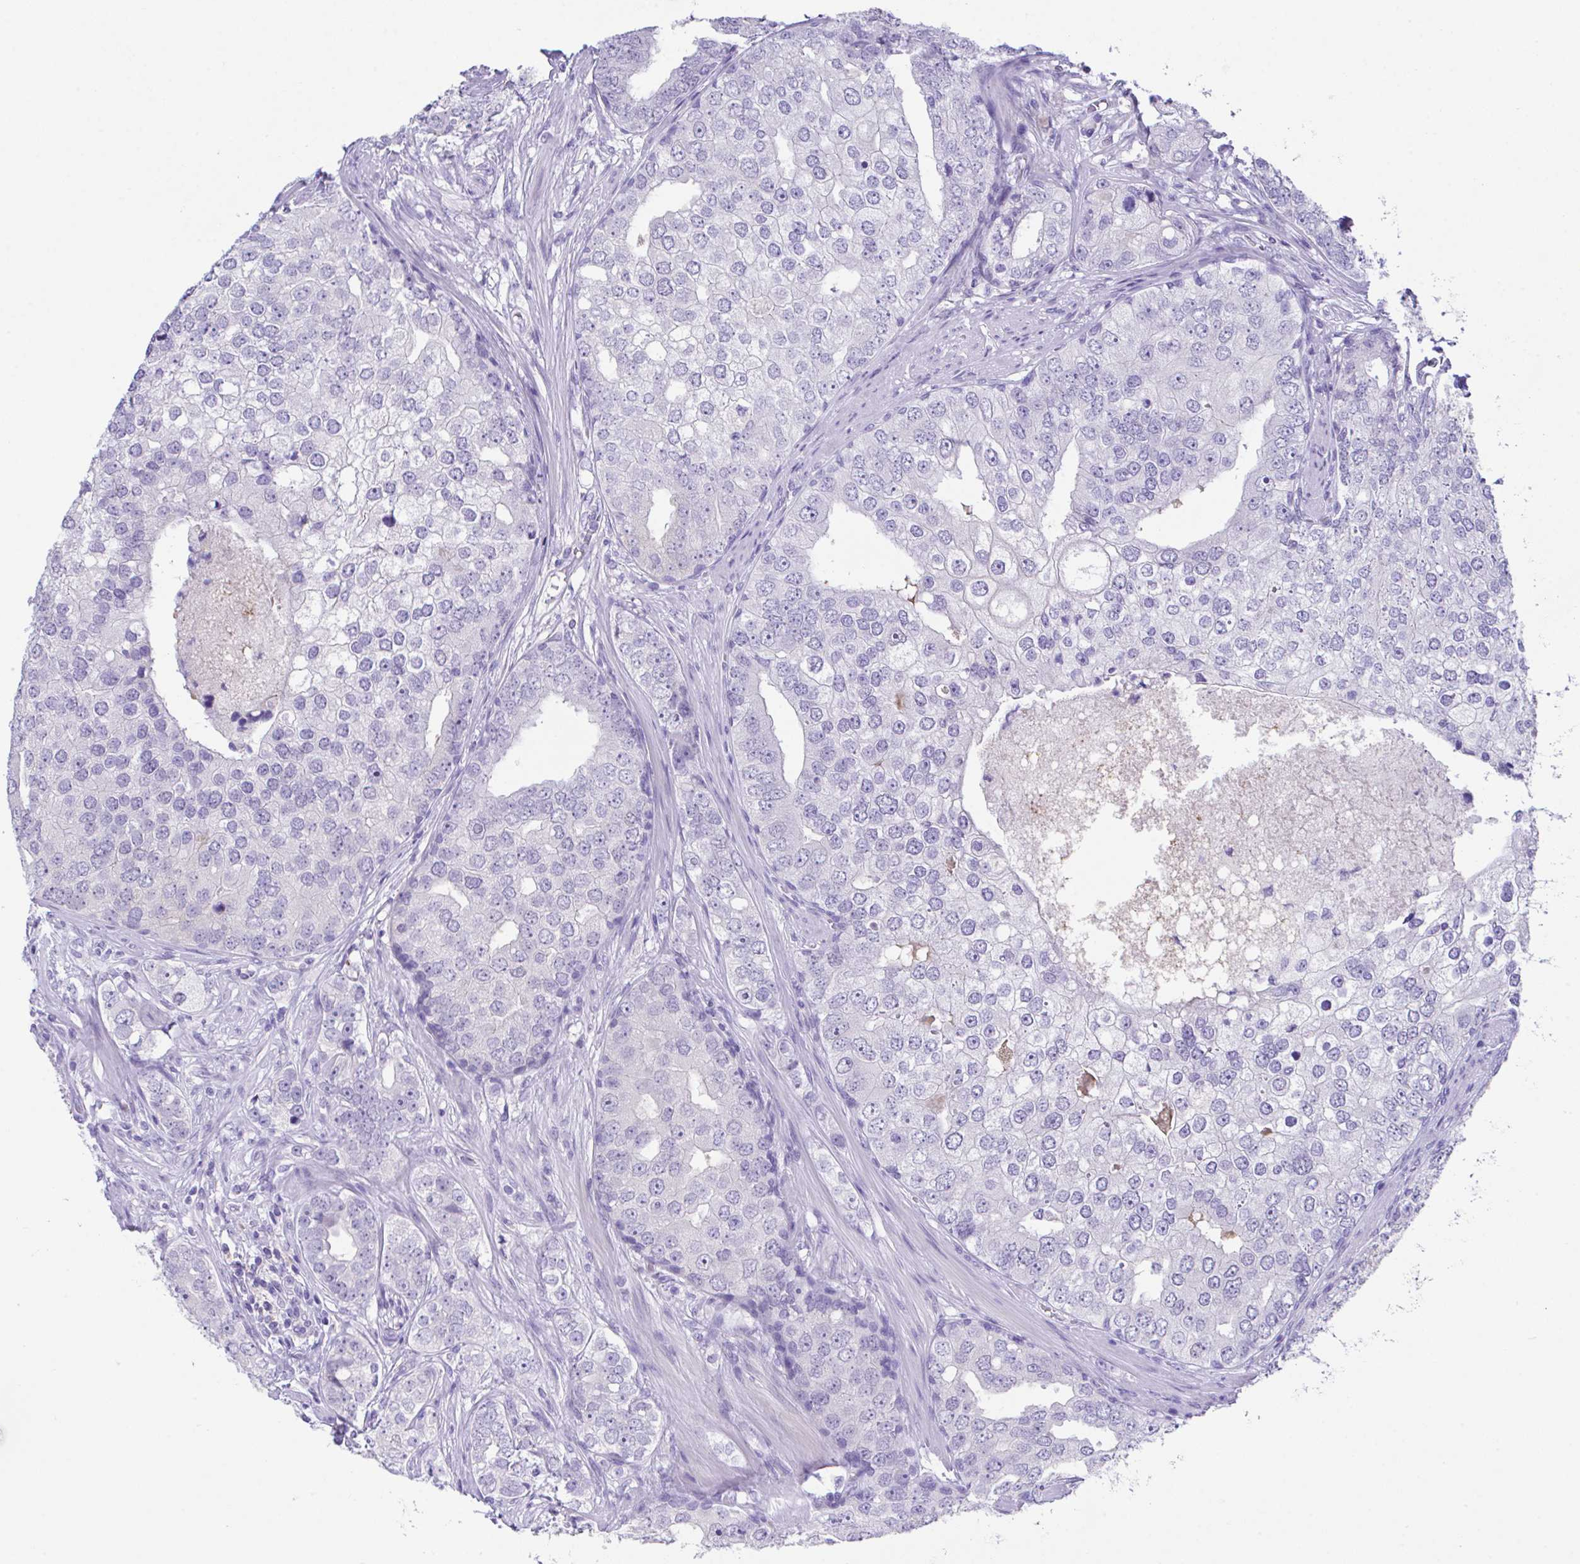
{"staining": {"intensity": "negative", "quantity": "none", "location": "none"}, "tissue": "prostate cancer", "cell_type": "Tumor cells", "image_type": "cancer", "snomed": [{"axis": "morphology", "description": "Adenocarcinoma, High grade"}, {"axis": "topography", "description": "Prostate"}], "caption": "Immunohistochemistry (IHC) of human prostate adenocarcinoma (high-grade) shows no expression in tumor cells.", "gene": "HOXB4", "patient": {"sex": "male", "age": 60}}